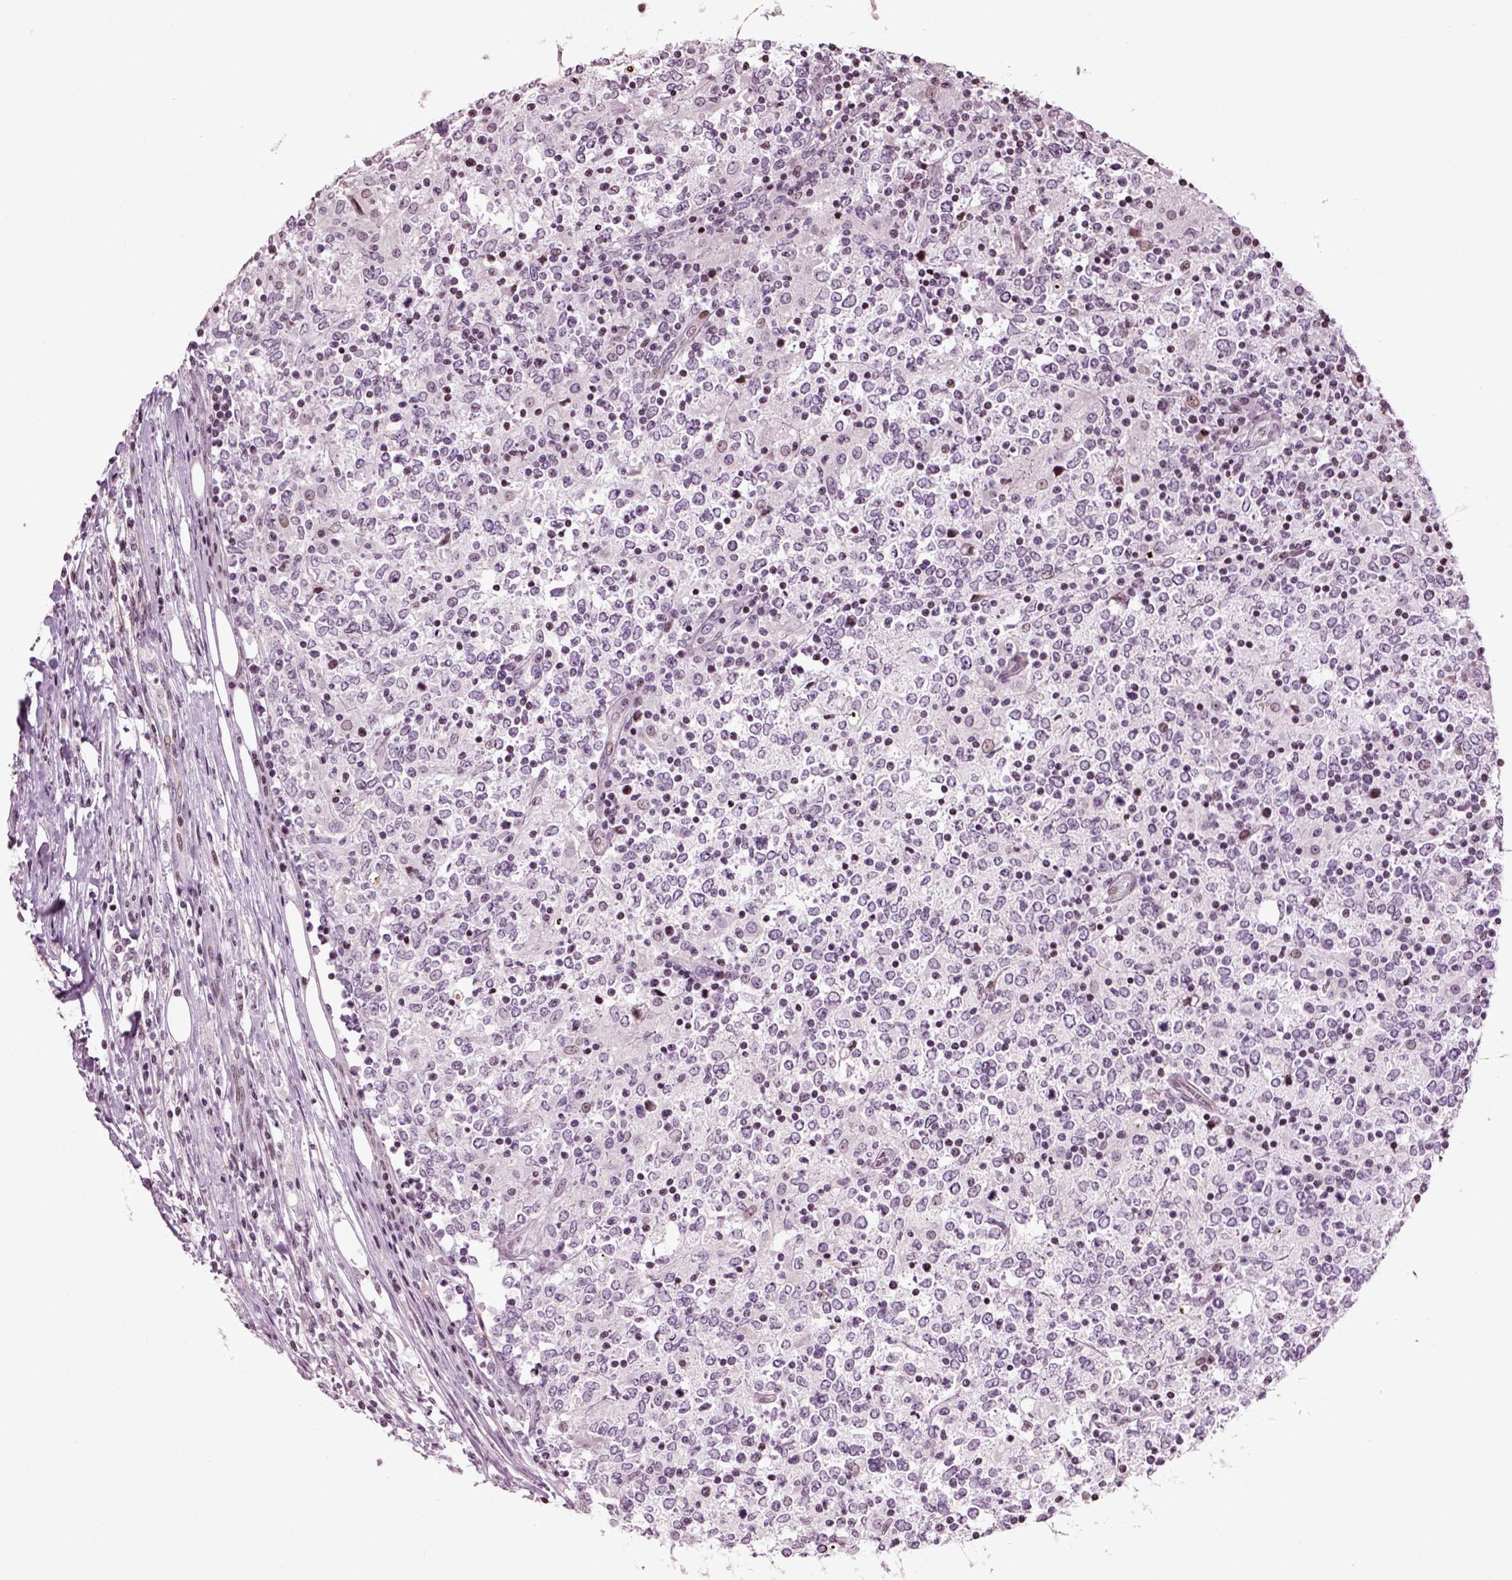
{"staining": {"intensity": "negative", "quantity": "none", "location": "none"}, "tissue": "lymphoma", "cell_type": "Tumor cells", "image_type": "cancer", "snomed": [{"axis": "morphology", "description": "Malignant lymphoma, non-Hodgkin's type, High grade"}, {"axis": "topography", "description": "Lymph node"}], "caption": "IHC histopathology image of neoplastic tissue: malignant lymphoma, non-Hodgkin's type (high-grade) stained with DAB displays no significant protein staining in tumor cells.", "gene": "HEYL", "patient": {"sex": "female", "age": 84}}